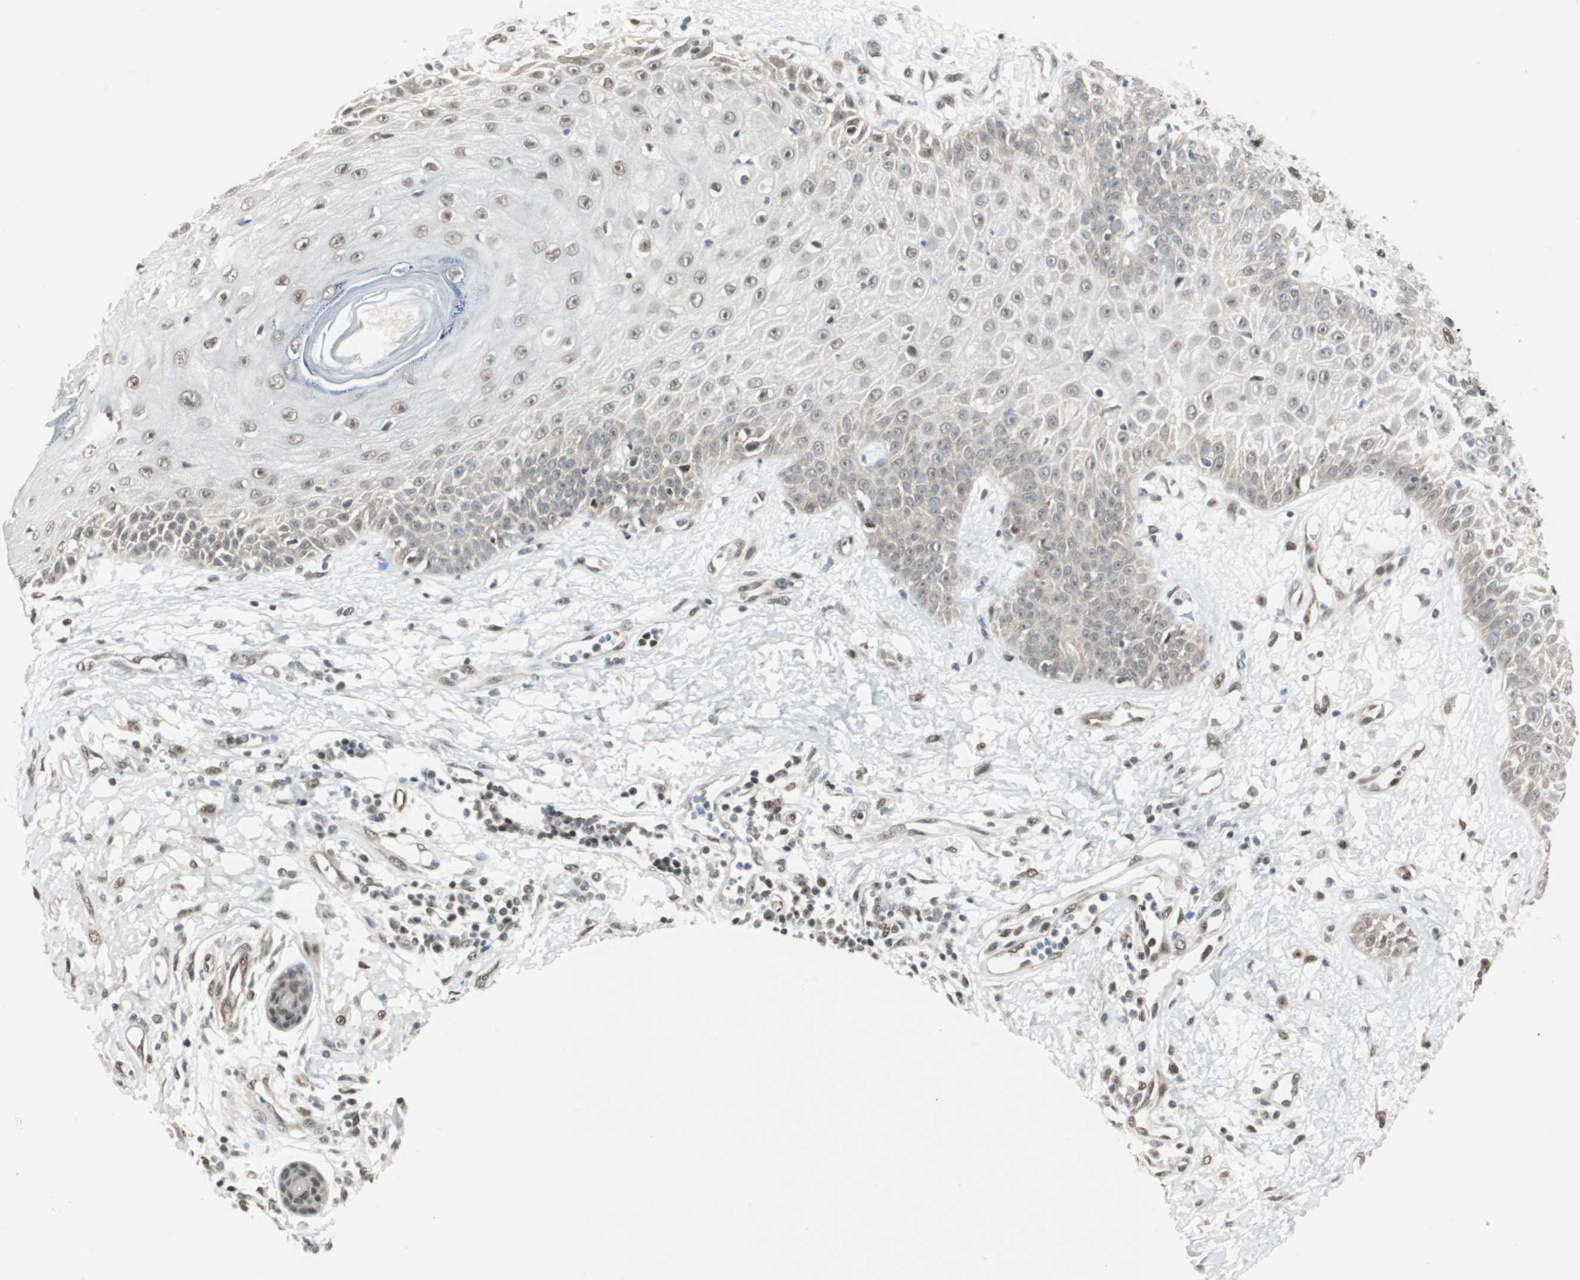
{"staining": {"intensity": "weak", "quantity": "25%-75%", "location": "cytoplasmic/membranous,nuclear"}, "tissue": "skin cancer", "cell_type": "Tumor cells", "image_type": "cancer", "snomed": [{"axis": "morphology", "description": "Squamous cell carcinoma, NOS"}, {"axis": "topography", "description": "Skin"}], "caption": "Skin cancer (squamous cell carcinoma) tissue reveals weak cytoplasmic/membranous and nuclear expression in approximately 25%-75% of tumor cells, visualized by immunohistochemistry.", "gene": "ZBTB17", "patient": {"sex": "female", "age": 78}}